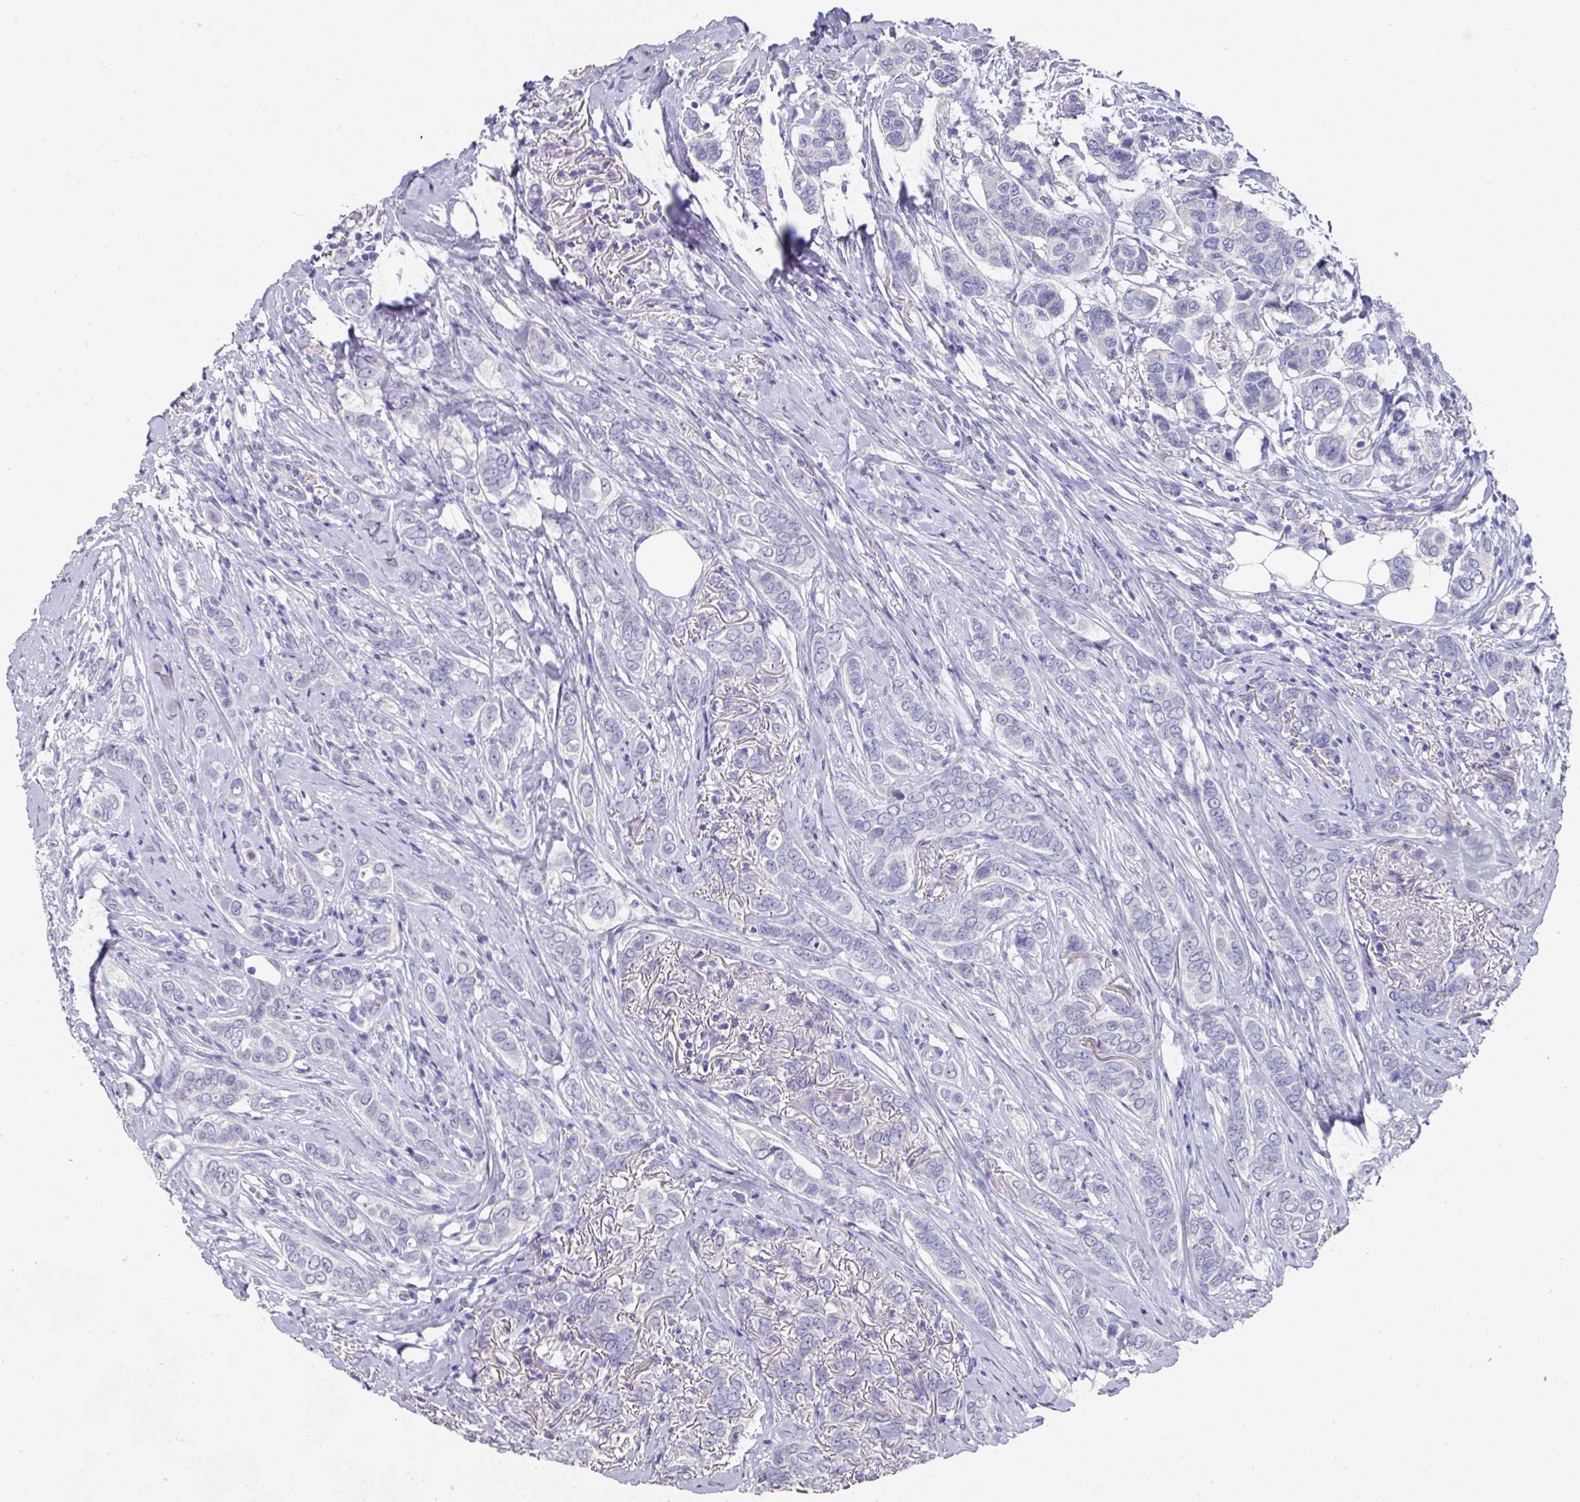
{"staining": {"intensity": "negative", "quantity": "none", "location": "none"}, "tissue": "breast cancer", "cell_type": "Tumor cells", "image_type": "cancer", "snomed": [{"axis": "morphology", "description": "Lobular carcinoma"}, {"axis": "topography", "description": "Breast"}], "caption": "High magnification brightfield microscopy of lobular carcinoma (breast) stained with DAB (3,3'-diaminobenzidine) (brown) and counterstained with hematoxylin (blue): tumor cells show no significant expression.", "gene": "DAZL", "patient": {"sex": "female", "age": 51}}